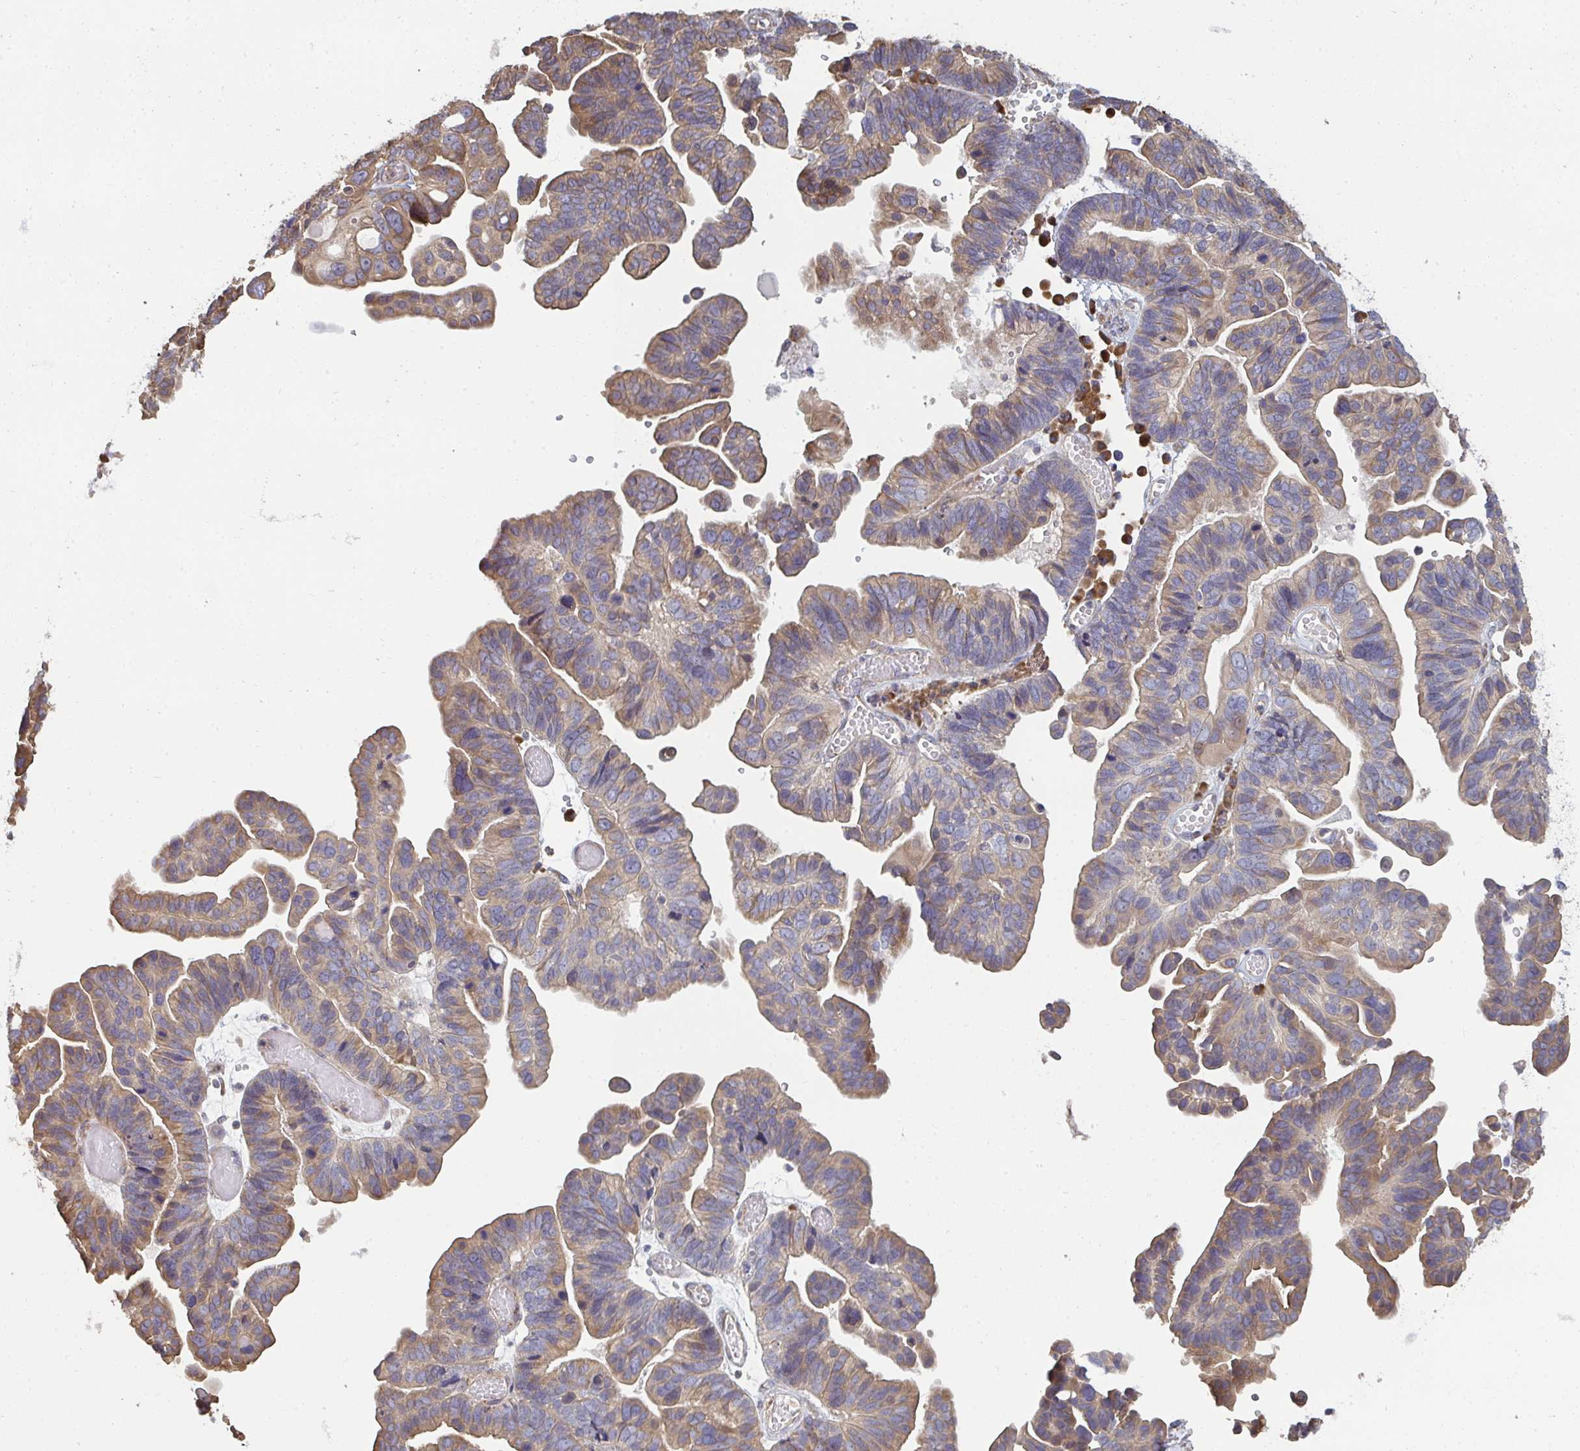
{"staining": {"intensity": "moderate", "quantity": "25%-75%", "location": "cytoplasmic/membranous"}, "tissue": "ovarian cancer", "cell_type": "Tumor cells", "image_type": "cancer", "snomed": [{"axis": "morphology", "description": "Cystadenocarcinoma, serous, NOS"}, {"axis": "topography", "description": "Ovary"}], "caption": "The micrograph demonstrates a brown stain indicating the presence of a protein in the cytoplasmic/membranous of tumor cells in ovarian cancer.", "gene": "ZFYVE28", "patient": {"sex": "female", "age": 56}}